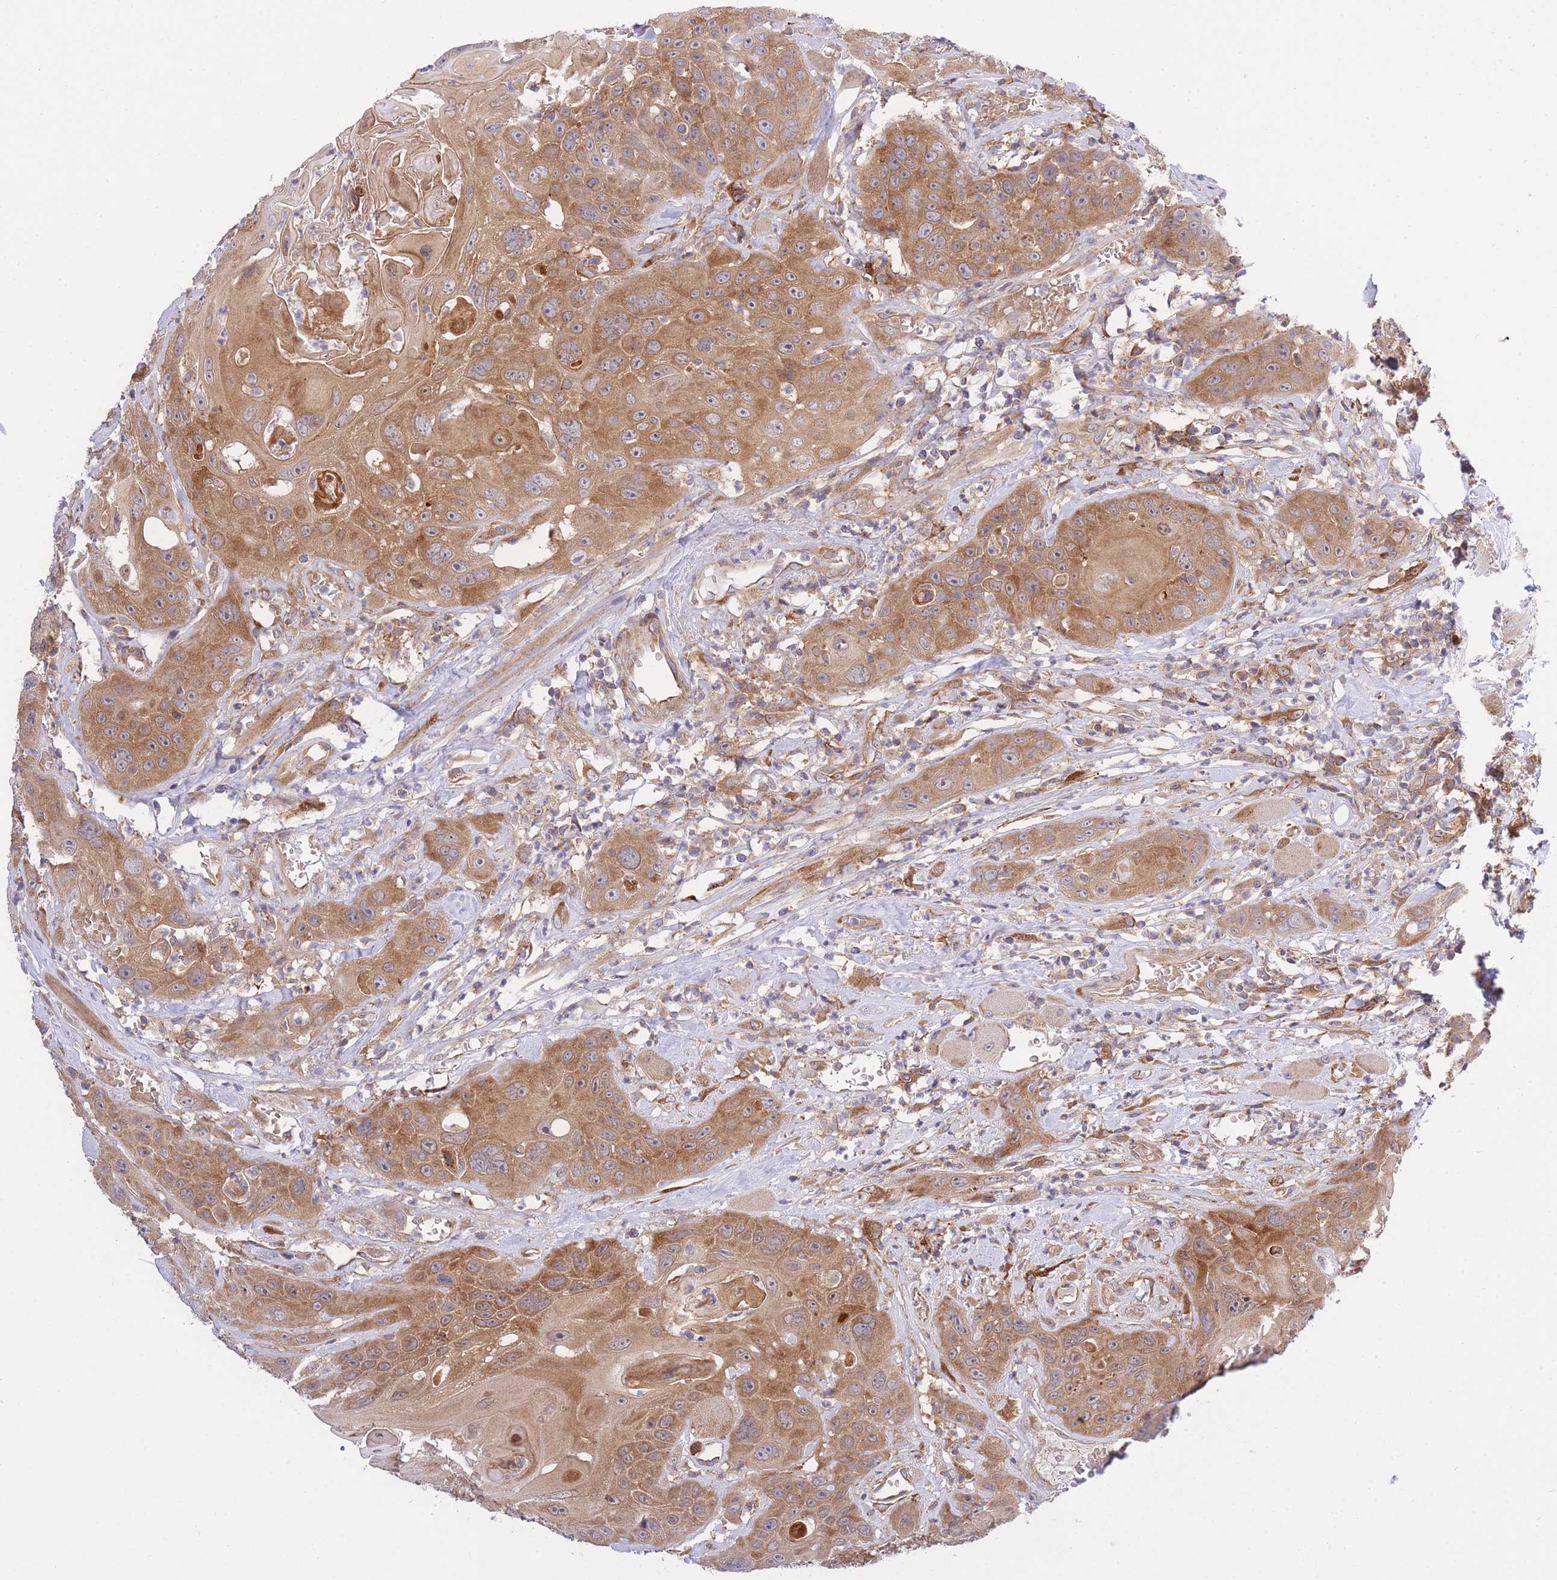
{"staining": {"intensity": "moderate", "quantity": ">75%", "location": "cytoplasmic/membranous"}, "tissue": "head and neck cancer", "cell_type": "Tumor cells", "image_type": "cancer", "snomed": [{"axis": "morphology", "description": "Squamous cell carcinoma, NOS"}, {"axis": "topography", "description": "Head-Neck"}], "caption": "Tumor cells reveal medium levels of moderate cytoplasmic/membranous staining in approximately >75% of cells in head and neck cancer (squamous cell carcinoma).", "gene": "EIF2B2", "patient": {"sex": "female", "age": 59}}